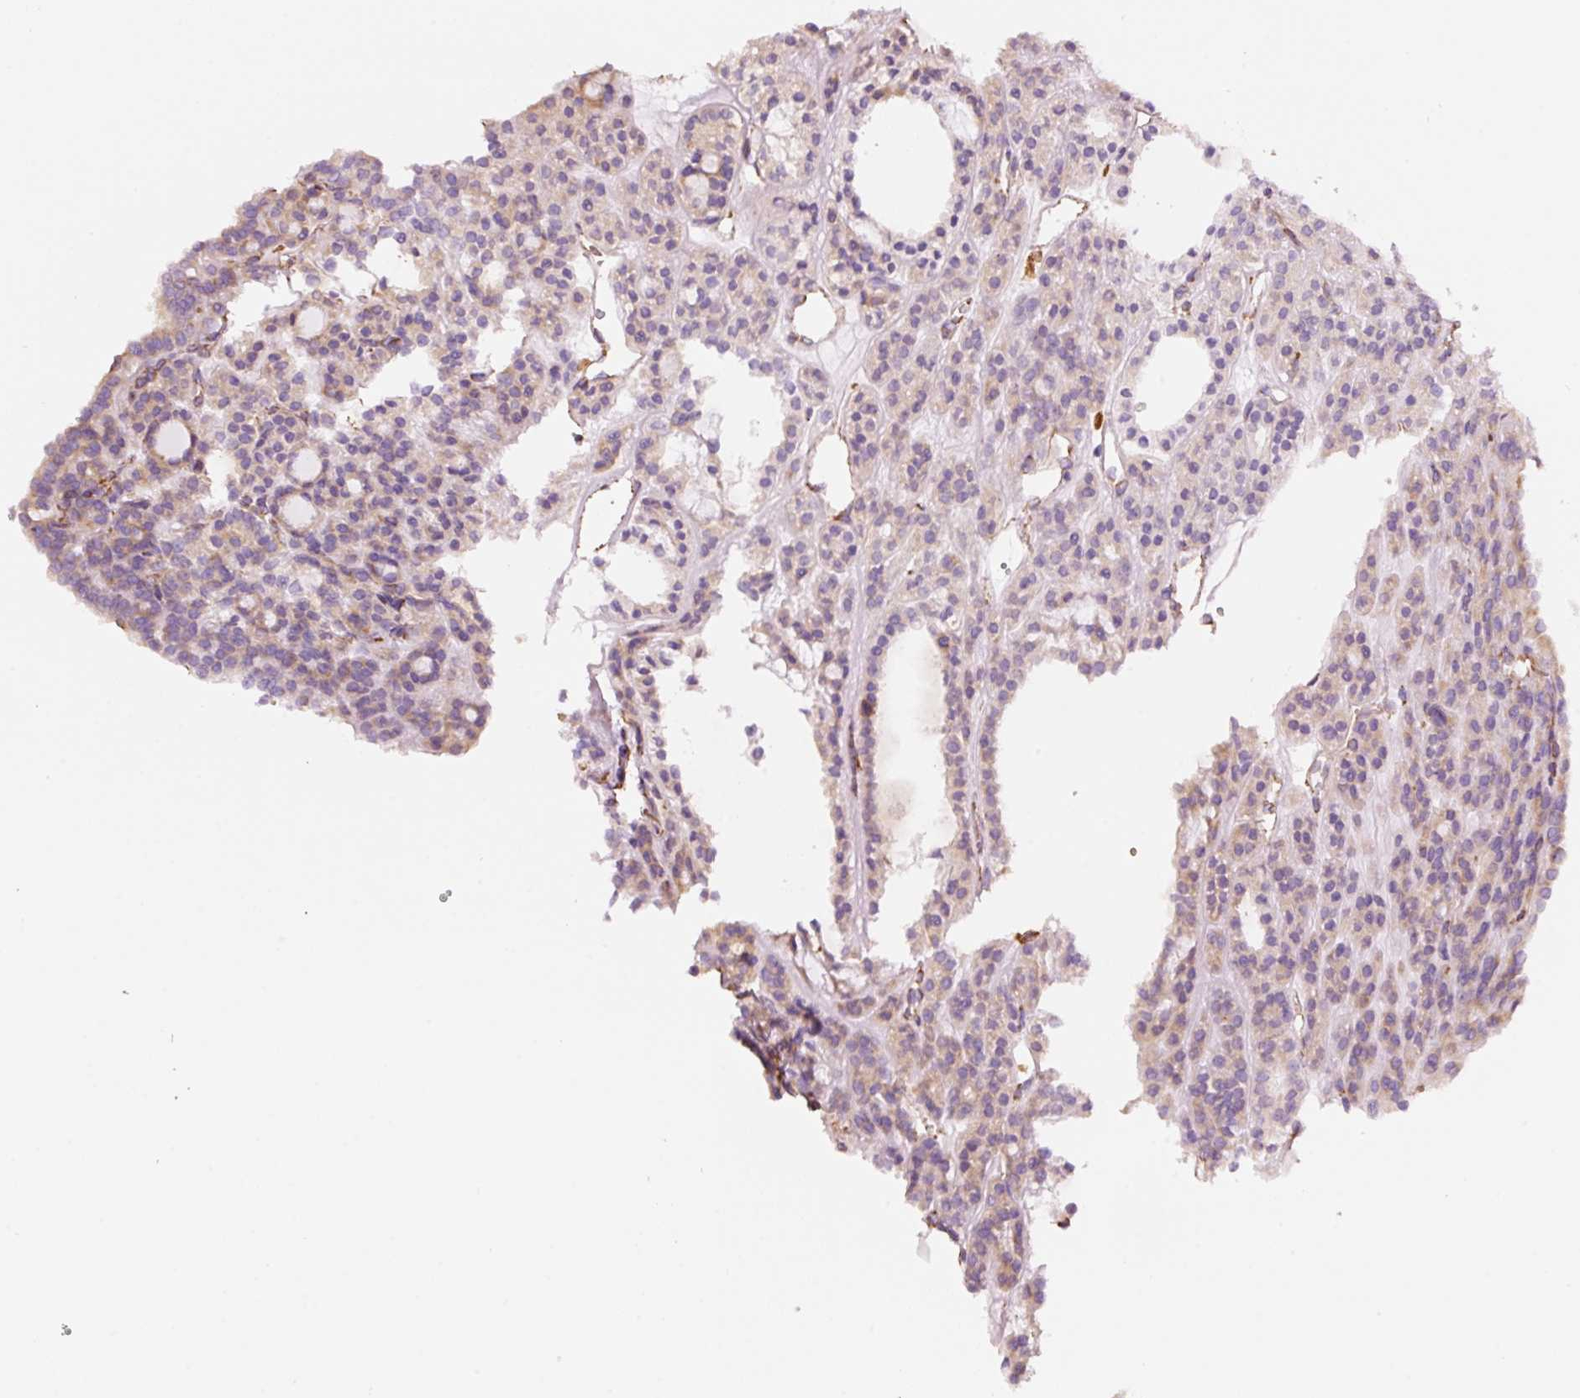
{"staining": {"intensity": "weak", "quantity": "<25%", "location": "cytoplasmic/membranous"}, "tissue": "thyroid cancer", "cell_type": "Tumor cells", "image_type": "cancer", "snomed": [{"axis": "morphology", "description": "Follicular adenoma carcinoma, NOS"}, {"axis": "topography", "description": "Thyroid gland"}], "caption": "Immunohistochemical staining of human thyroid cancer demonstrates no significant staining in tumor cells.", "gene": "GCG", "patient": {"sex": "female", "age": 63}}